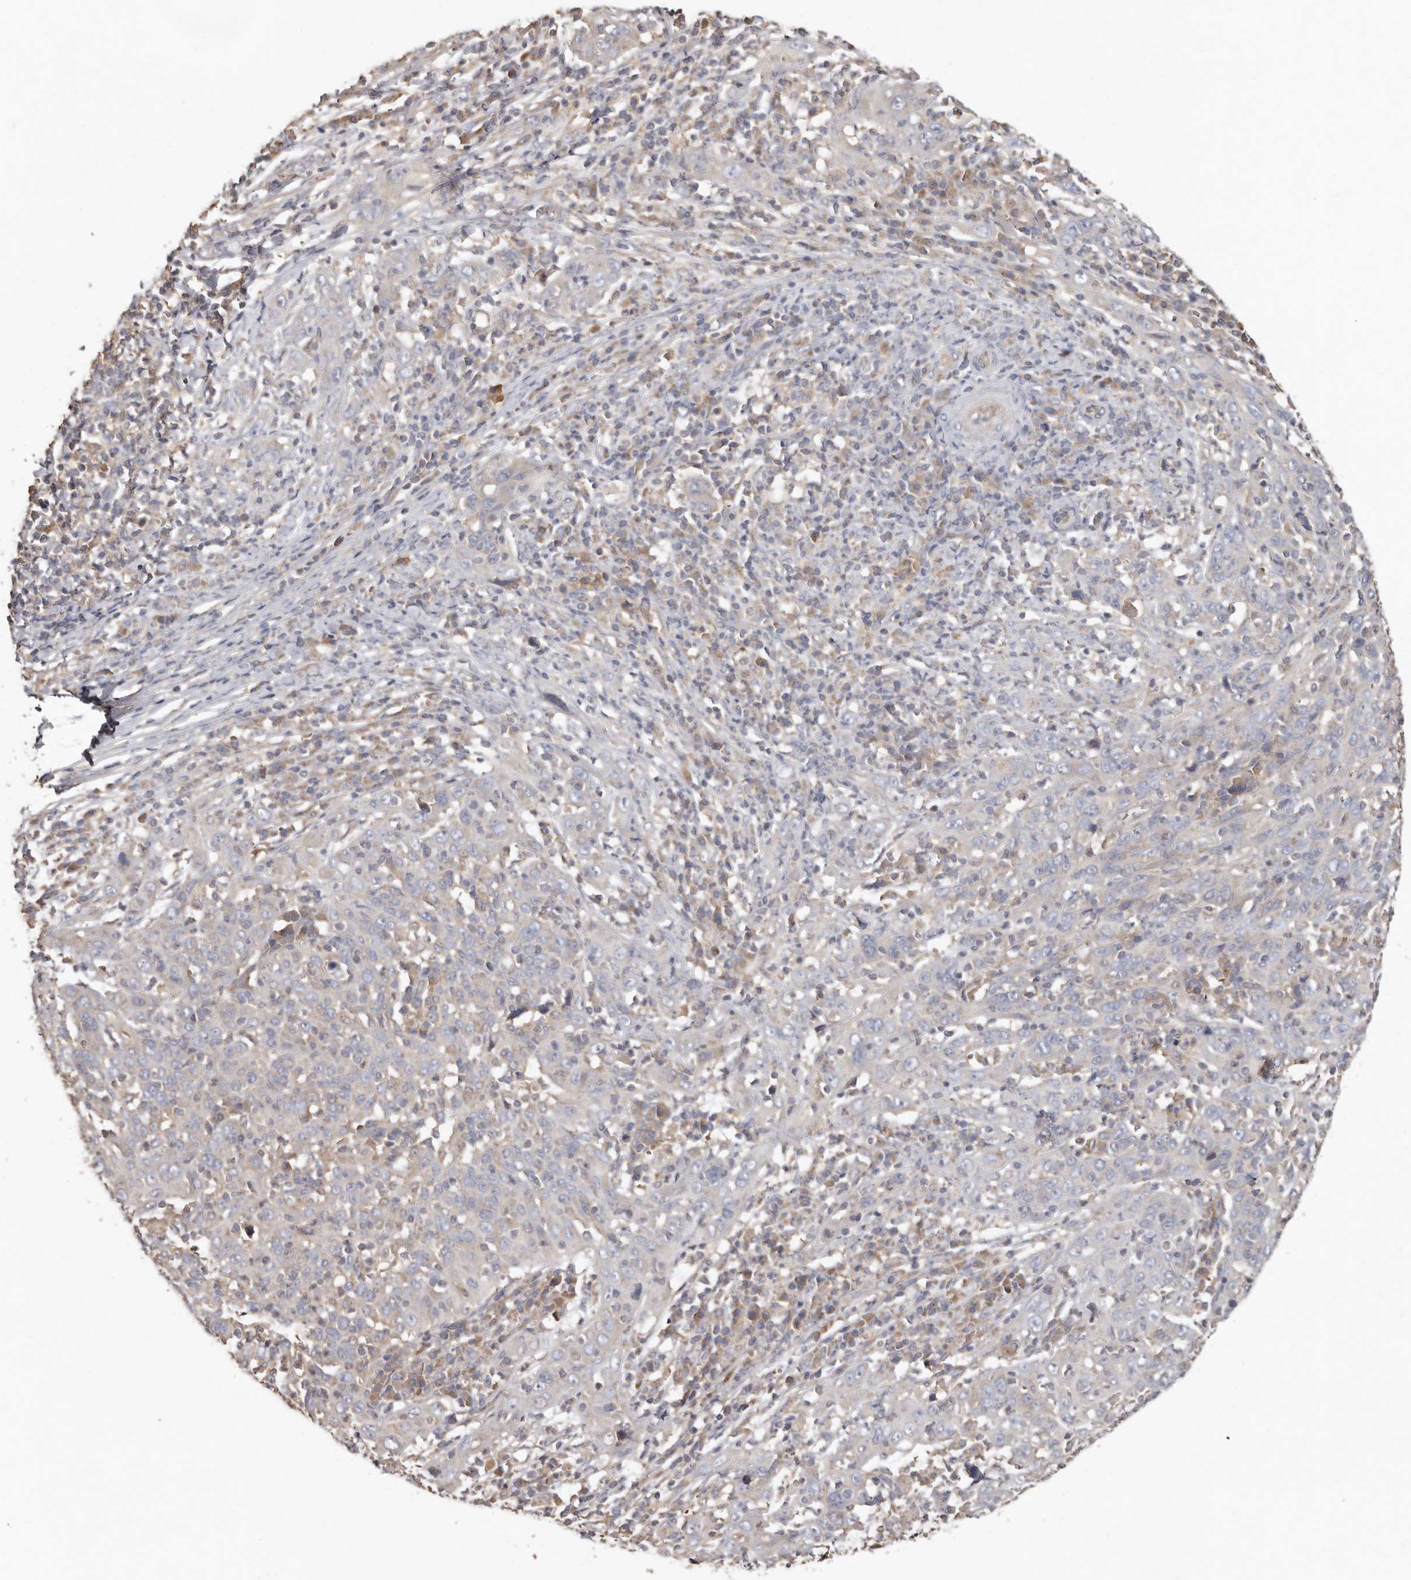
{"staining": {"intensity": "negative", "quantity": "none", "location": "none"}, "tissue": "cervical cancer", "cell_type": "Tumor cells", "image_type": "cancer", "snomed": [{"axis": "morphology", "description": "Squamous cell carcinoma, NOS"}, {"axis": "topography", "description": "Cervix"}], "caption": "Cervical cancer (squamous cell carcinoma) stained for a protein using immunohistochemistry (IHC) exhibits no expression tumor cells.", "gene": "FLCN", "patient": {"sex": "female", "age": 46}}